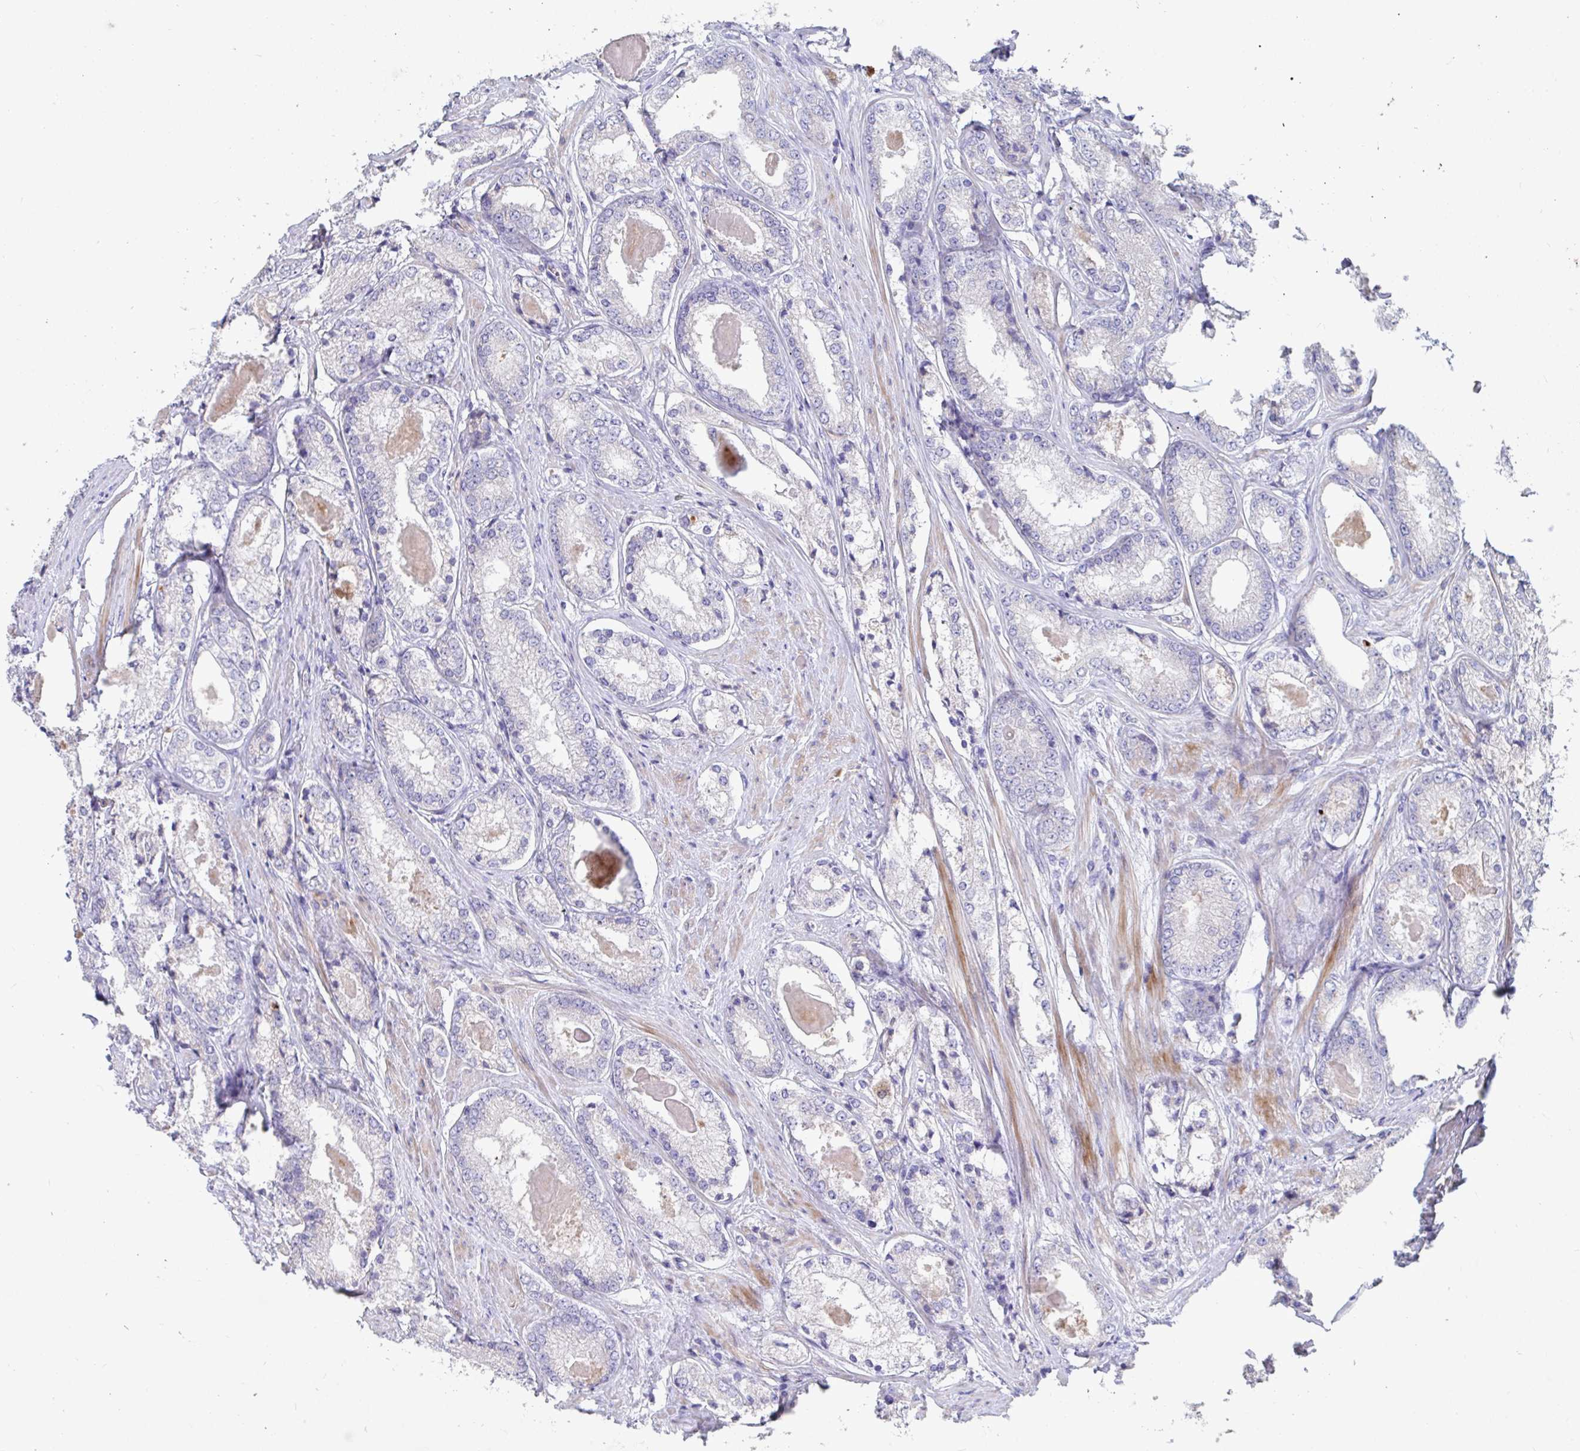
{"staining": {"intensity": "negative", "quantity": "none", "location": "none"}, "tissue": "prostate cancer", "cell_type": "Tumor cells", "image_type": "cancer", "snomed": [{"axis": "morphology", "description": "Adenocarcinoma, NOS"}, {"axis": "morphology", "description": "Adenocarcinoma, Low grade"}, {"axis": "topography", "description": "Prostate"}], "caption": "Immunohistochemistry (IHC) photomicrograph of neoplastic tissue: human adenocarcinoma (prostate) stained with DAB displays no significant protein staining in tumor cells.", "gene": "ZNF561", "patient": {"sex": "male", "age": 68}}